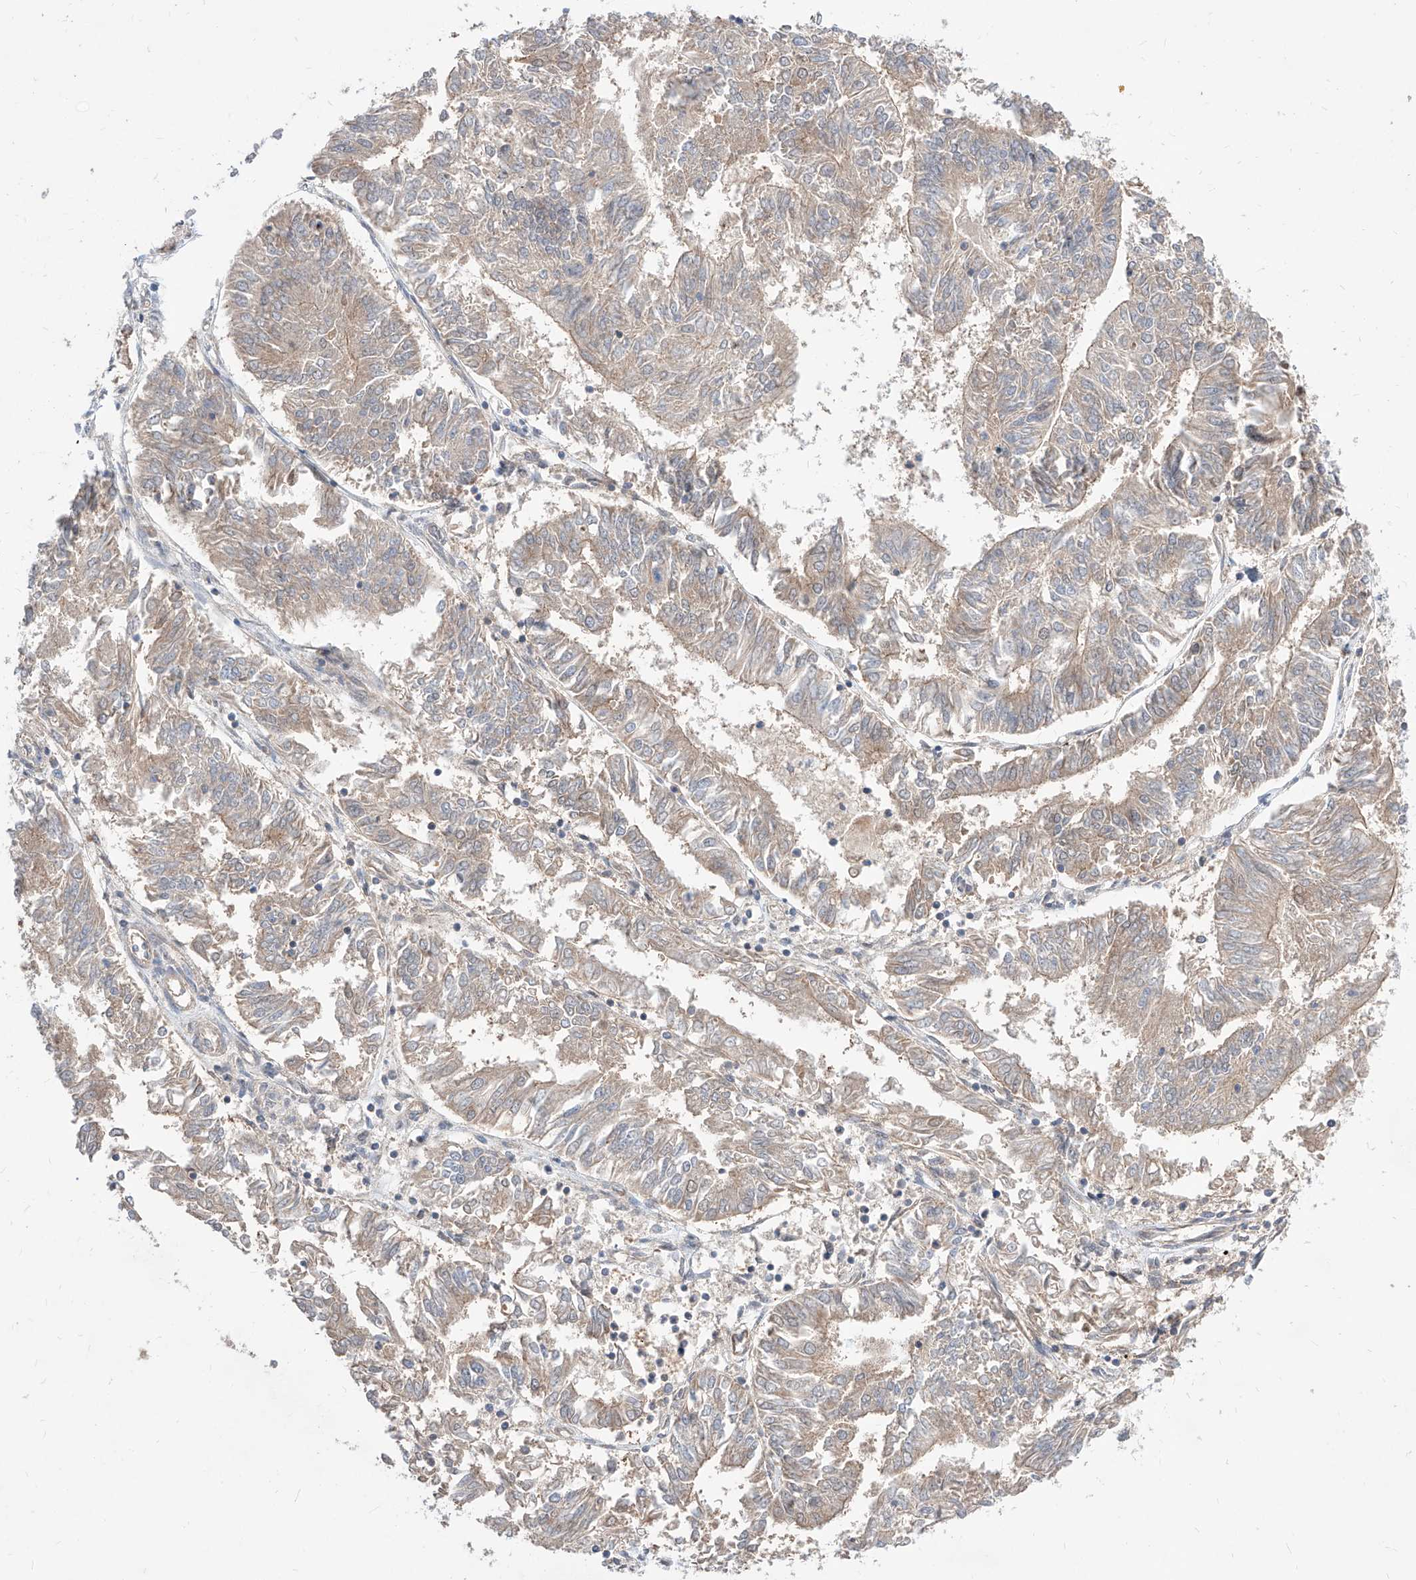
{"staining": {"intensity": "weak", "quantity": "<25%", "location": "cytoplasmic/membranous"}, "tissue": "endometrial cancer", "cell_type": "Tumor cells", "image_type": "cancer", "snomed": [{"axis": "morphology", "description": "Adenocarcinoma, NOS"}, {"axis": "topography", "description": "Endometrium"}], "caption": "An immunohistochemistry (IHC) micrograph of endometrial cancer is shown. There is no staining in tumor cells of endometrial cancer.", "gene": "TSNAX", "patient": {"sex": "female", "age": 58}}